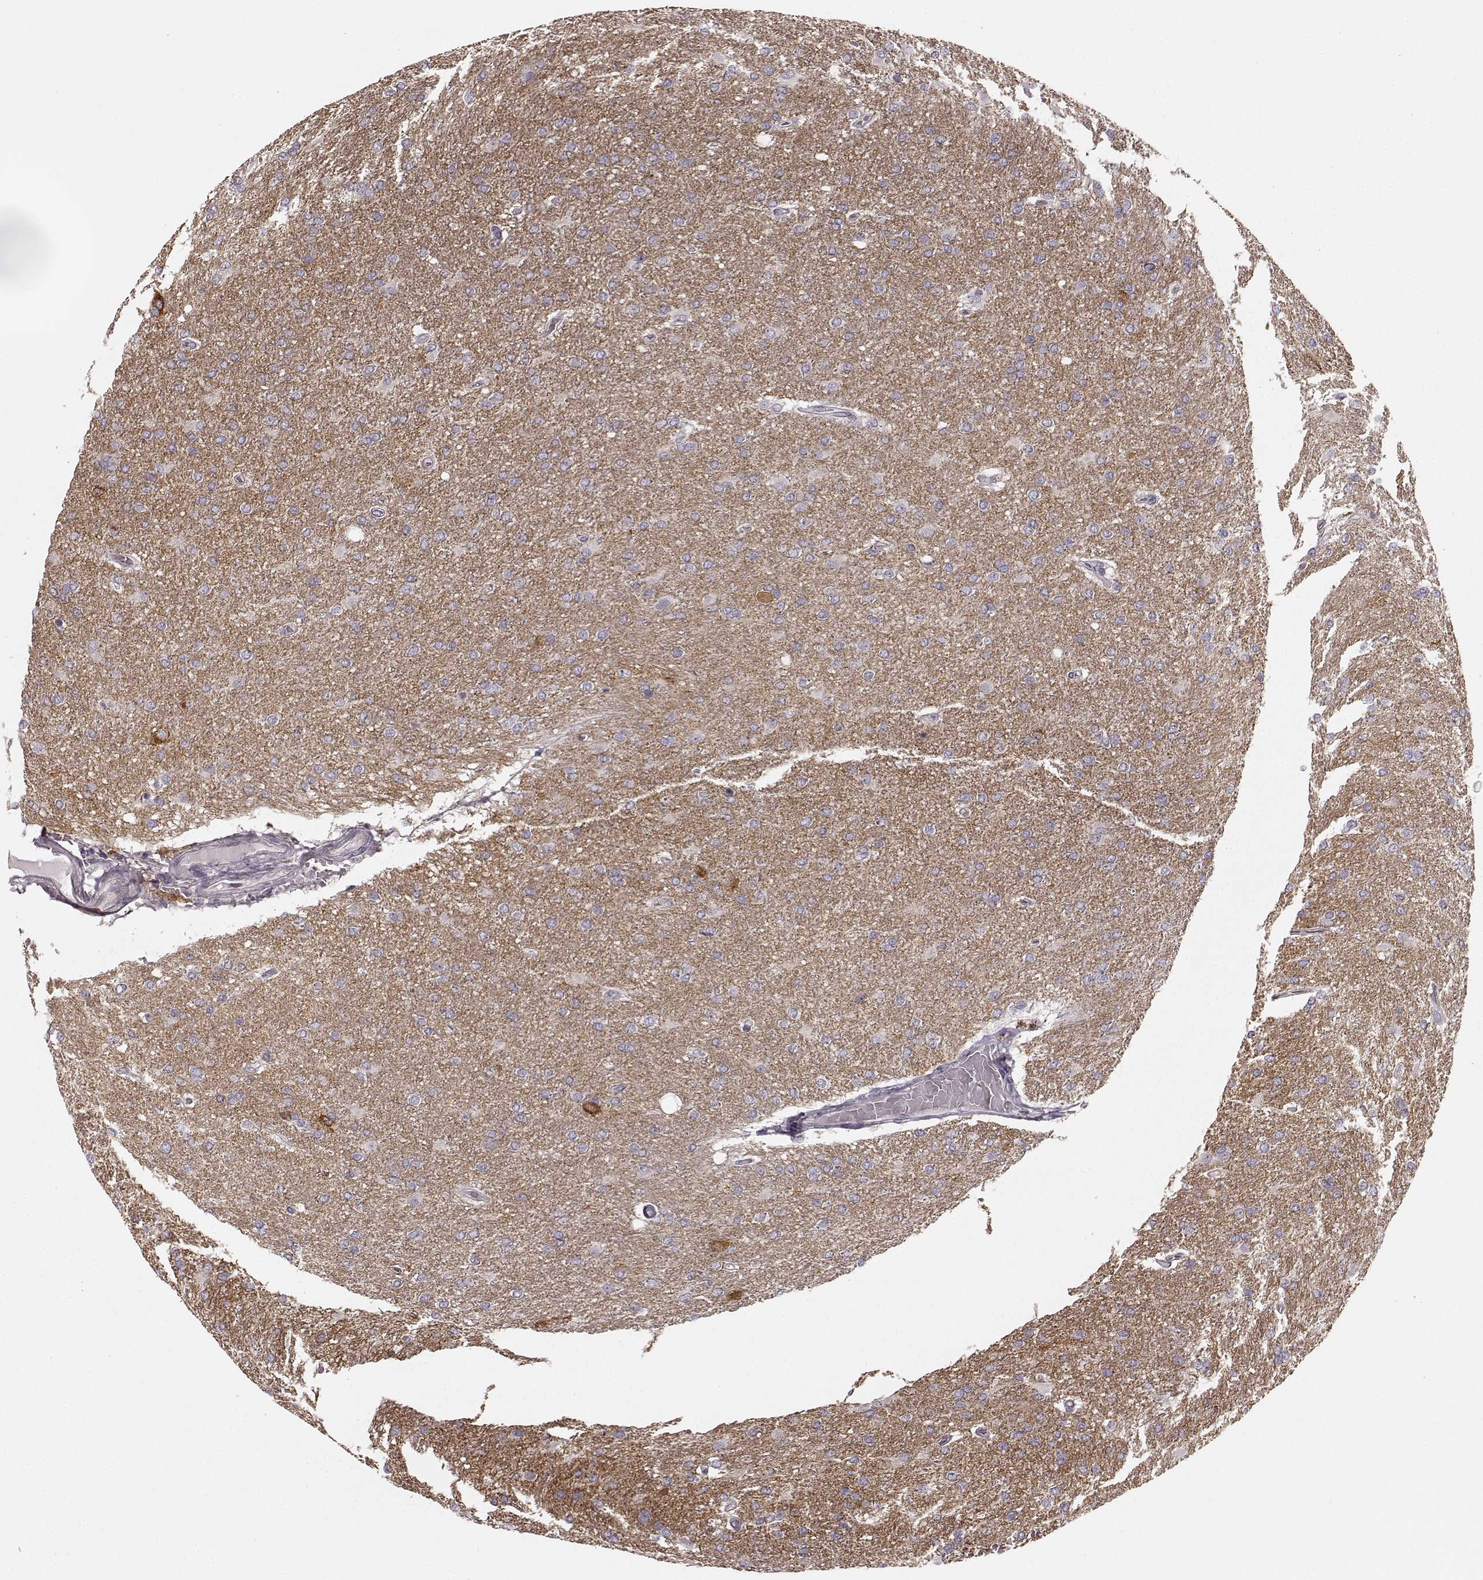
{"staining": {"intensity": "negative", "quantity": "none", "location": "none"}, "tissue": "glioma", "cell_type": "Tumor cells", "image_type": "cancer", "snomed": [{"axis": "morphology", "description": "Glioma, malignant, High grade"}, {"axis": "topography", "description": "Cerebral cortex"}], "caption": "Tumor cells are negative for protein expression in human glioma.", "gene": "PRKCE", "patient": {"sex": "male", "age": 70}}